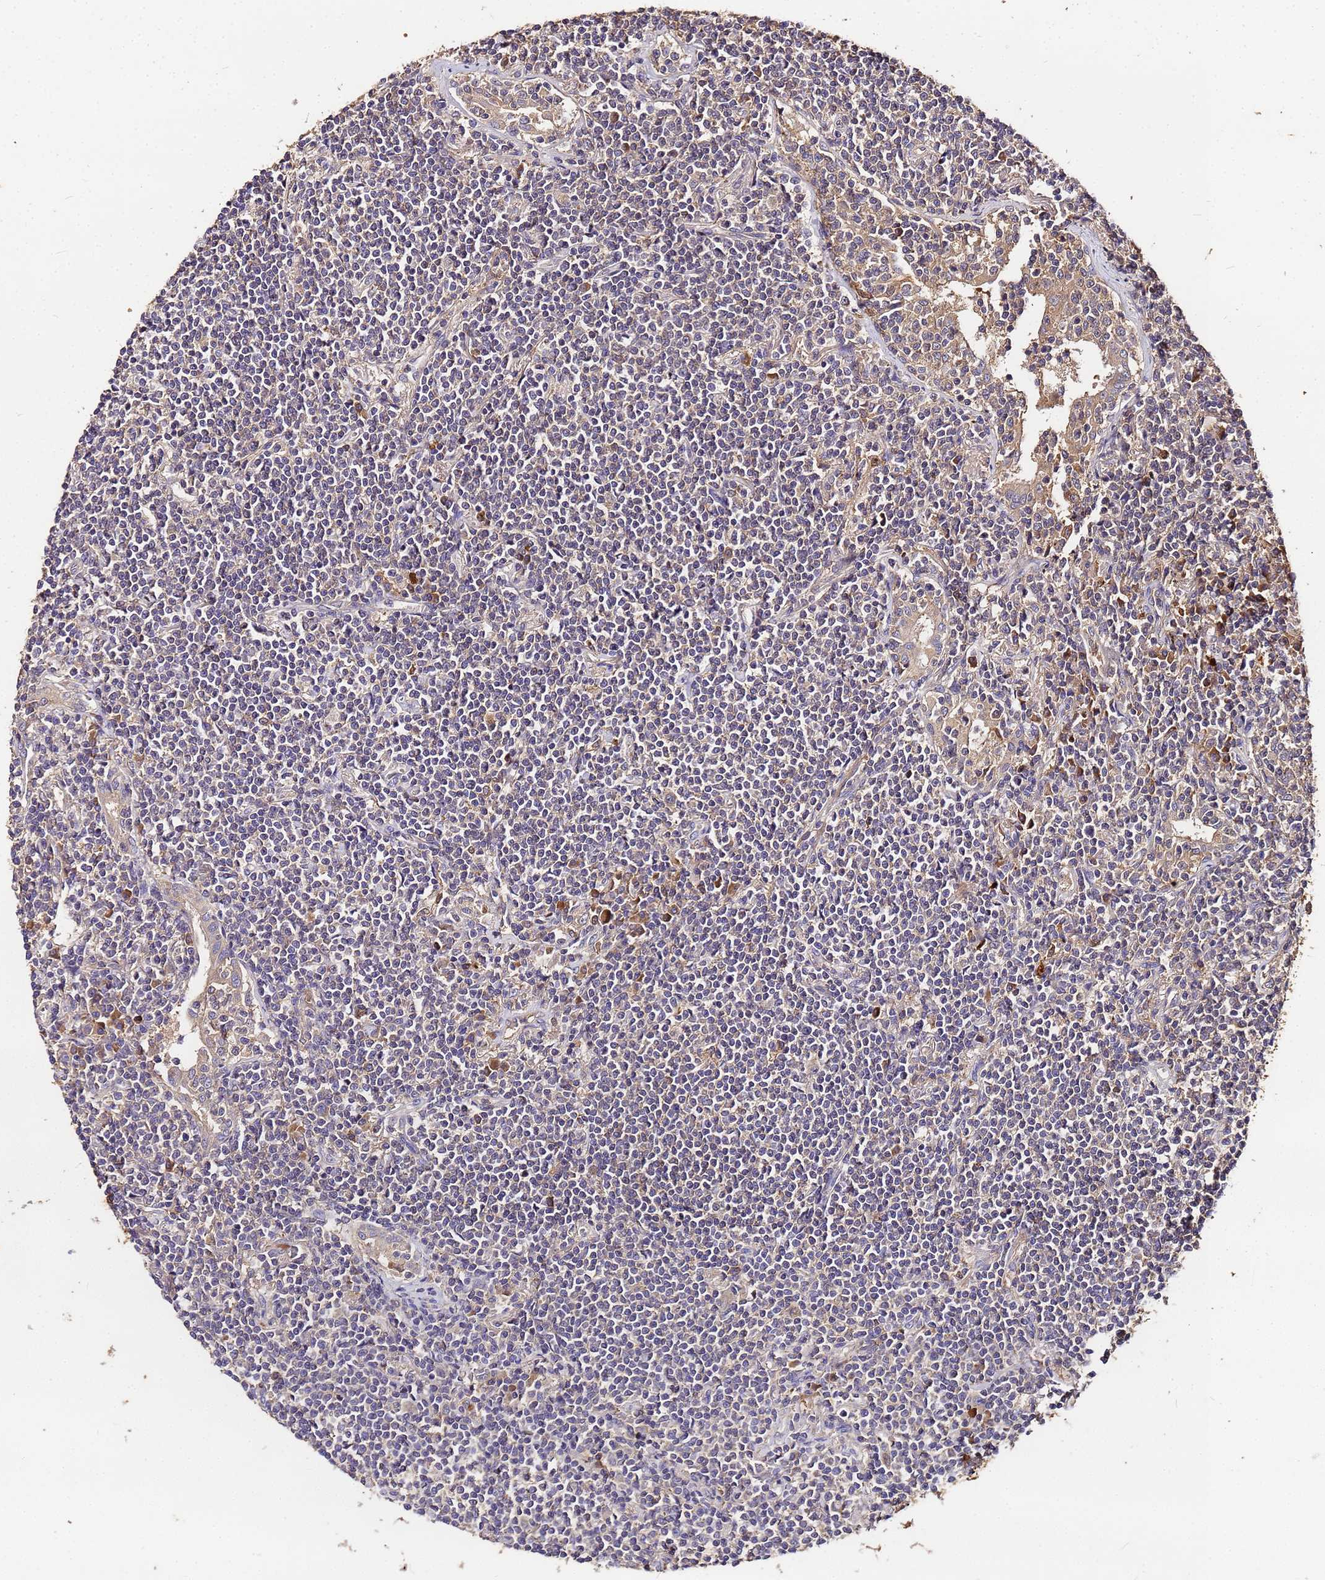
{"staining": {"intensity": "negative", "quantity": "none", "location": "none"}, "tissue": "lymphoma", "cell_type": "Tumor cells", "image_type": "cancer", "snomed": [{"axis": "morphology", "description": "Malignant lymphoma, non-Hodgkin's type, Low grade"}, {"axis": "topography", "description": "Lung"}], "caption": "Protein analysis of lymphoma shows no significant positivity in tumor cells.", "gene": "MTERF1", "patient": {"sex": "female", "age": 71}}